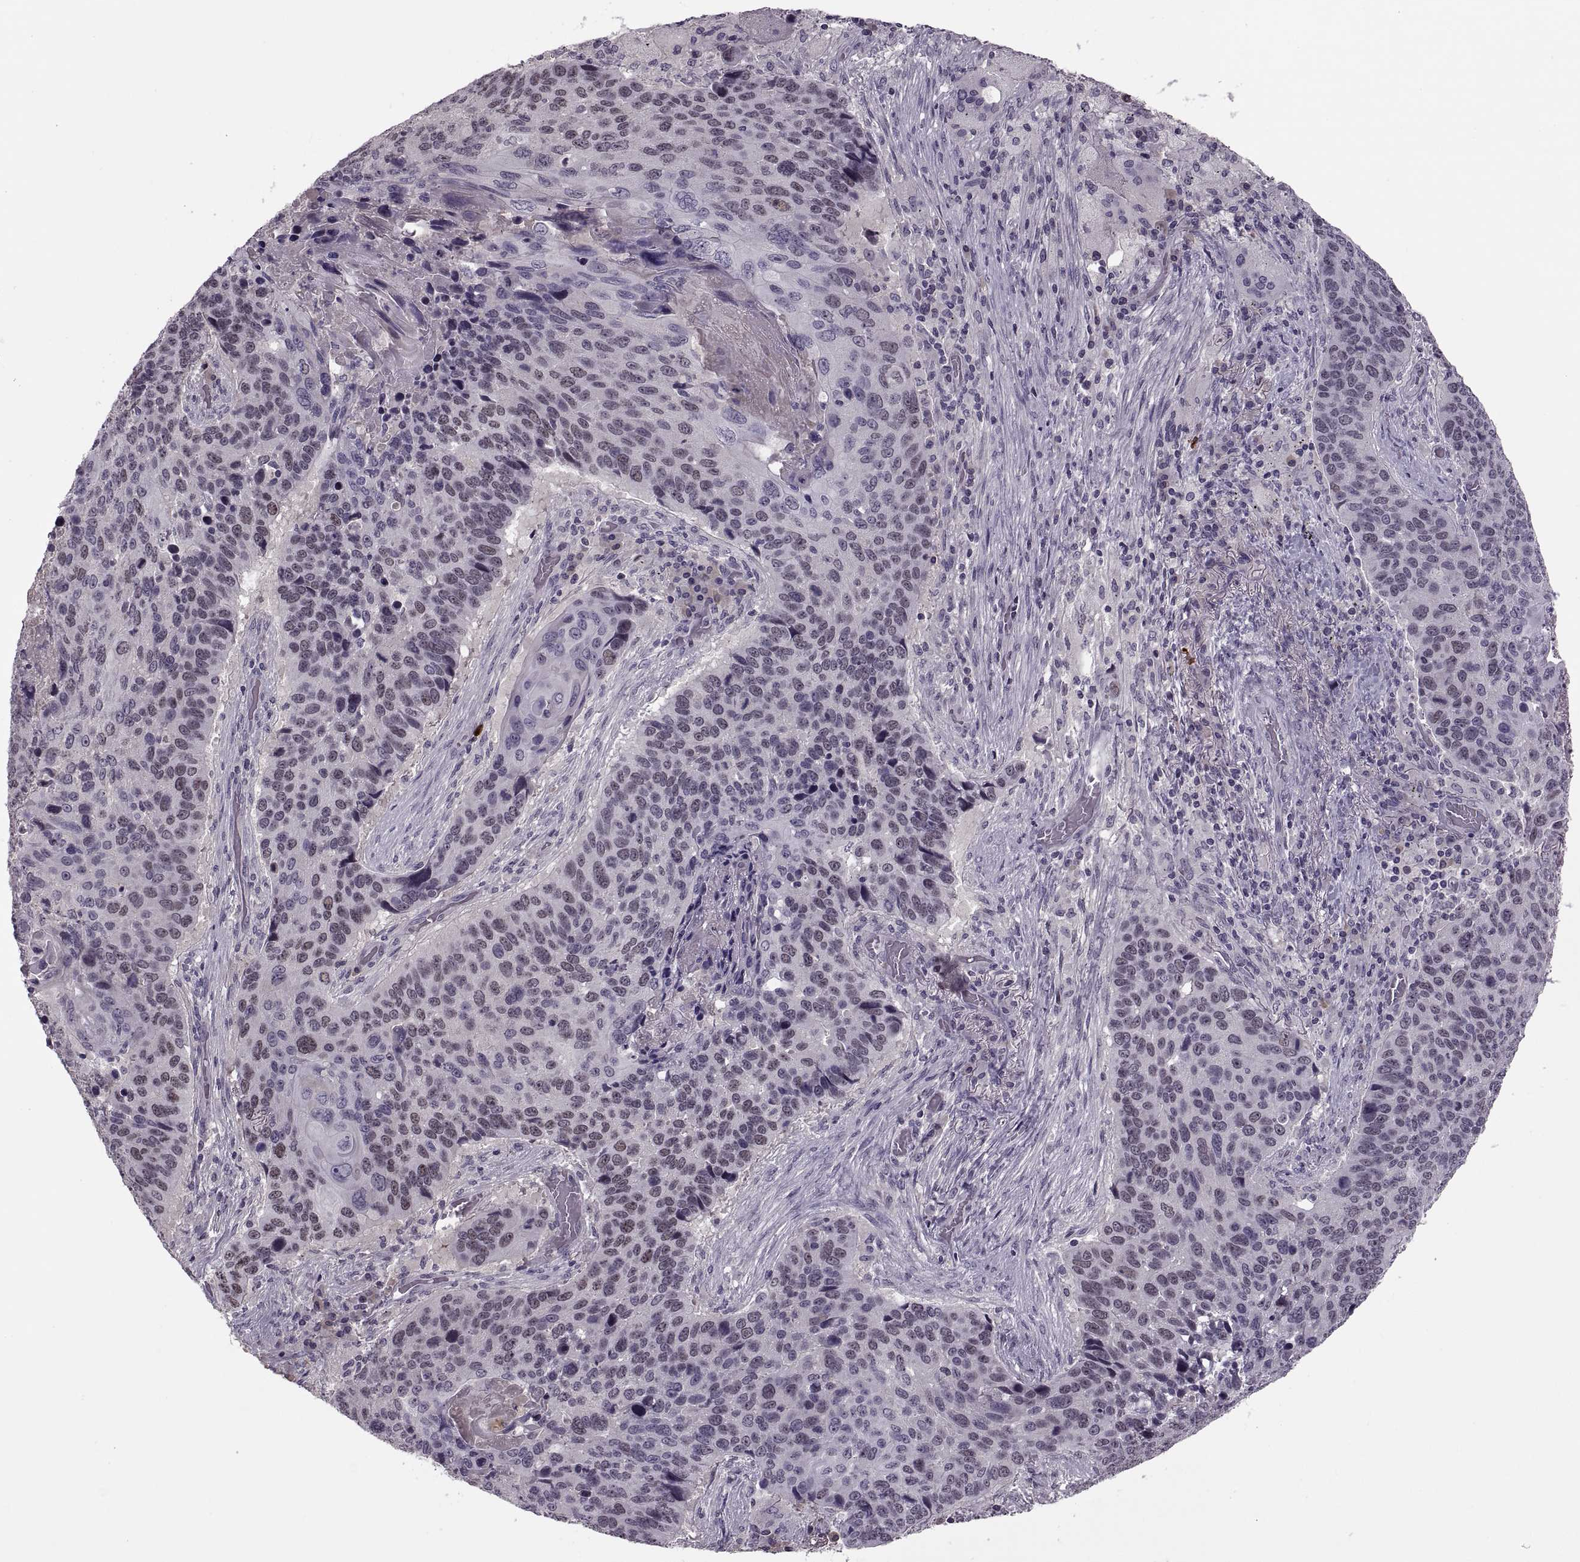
{"staining": {"intensity": "negative", "quantity": "none", "location": "none"}, "tissue": "lung cancer", "cell_type": "Tumor cells", "image_type": "cancer", "snomed": [{"axis": "morphology", "description": "Squamous cell carcinoma, NOS"}, {"axis": "topography", "description": "Lung"}], "caption": "Tumor cells are negative for brown protein staining in lung cancer. (DAB (3,3'-diaminobenzidine) IHC, high magnification).", "gene": "CACNA1F", "patient": {"sex": "male", "age": 68}}